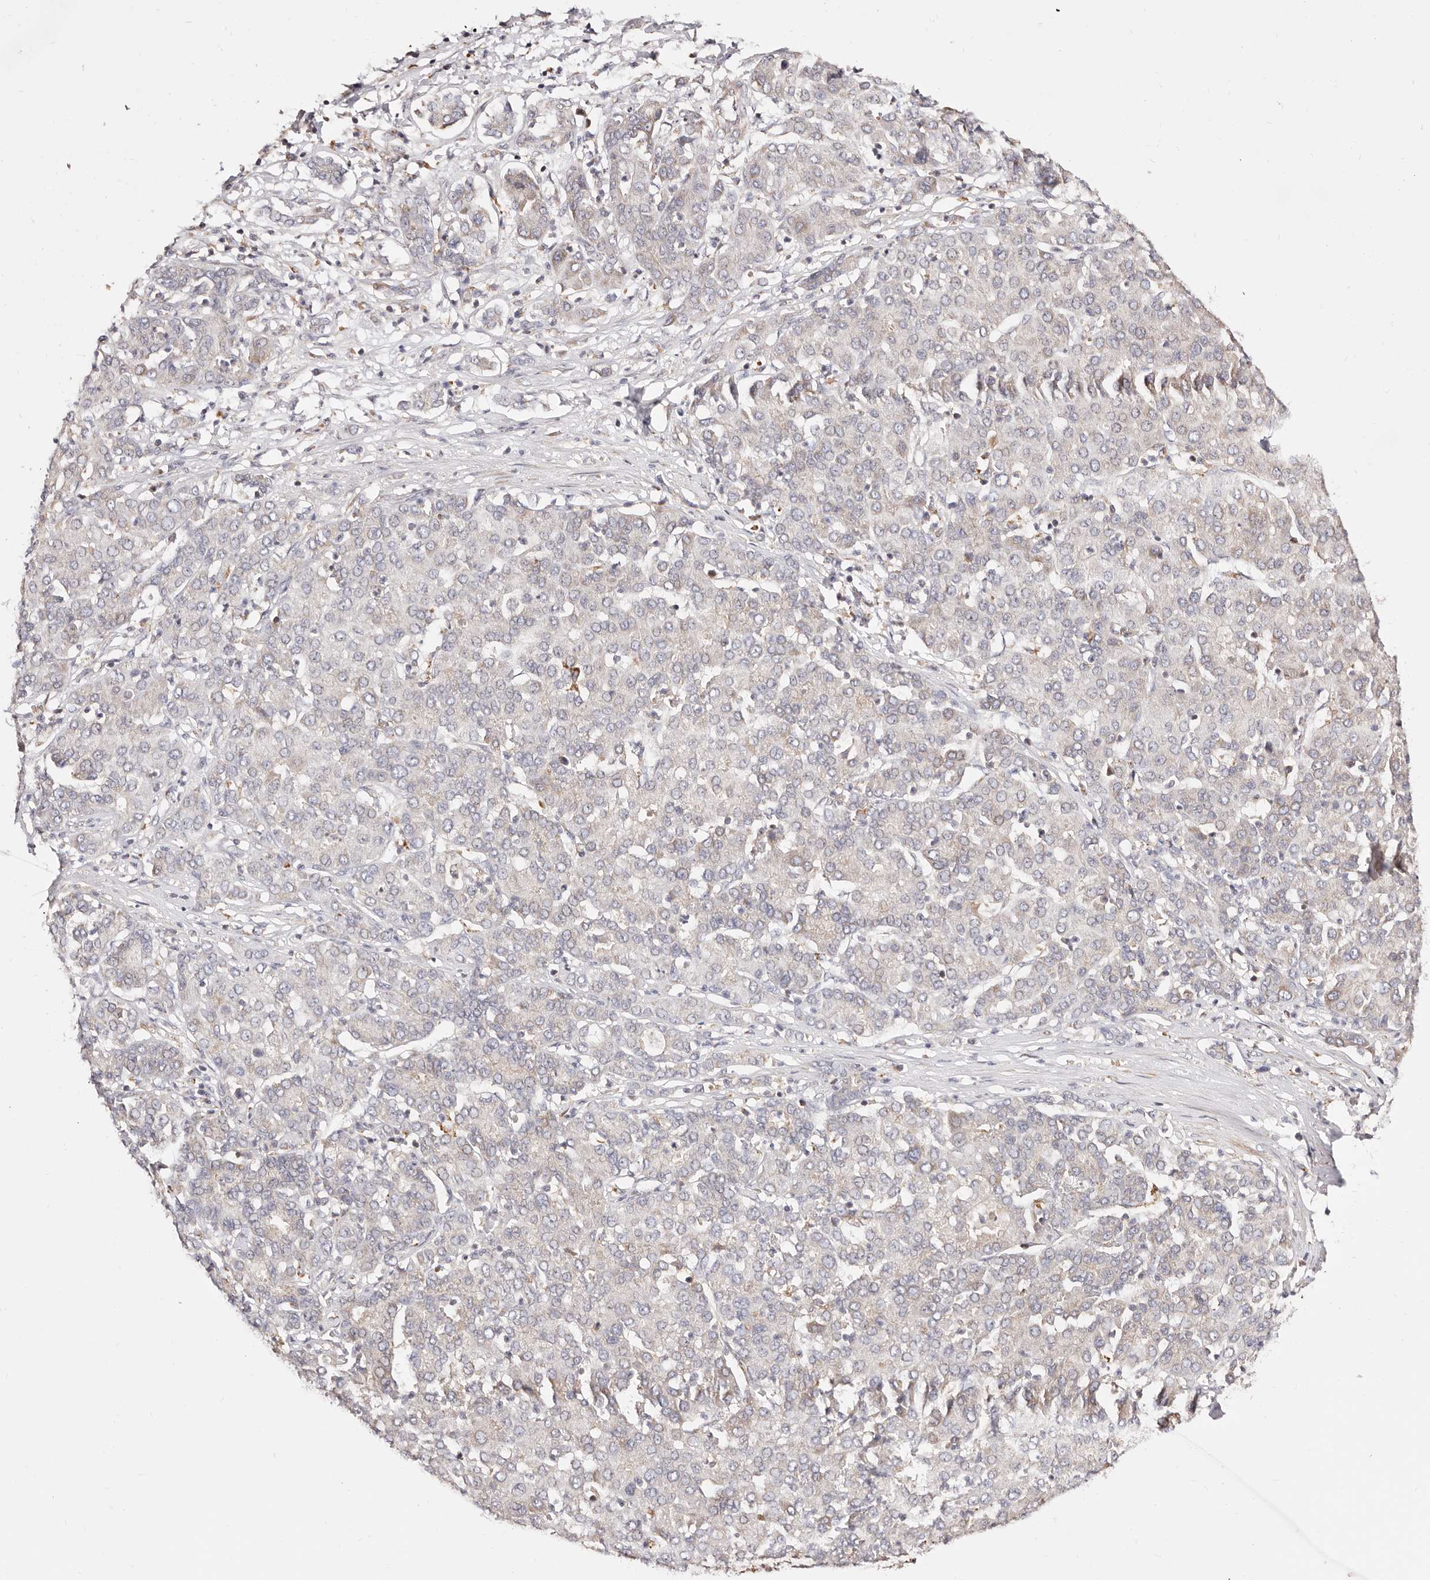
{"staining": {"intensity": "weak", "quantity": "<25%", "location": "cytoplasmic/membranous"}, "tissue": "liver cancer", "cell_type": "Tumor cells", "image_type": "cancer", "snomed": [{"axis": "morphology", "description": "Carcinoma, Hepatocellular, NOS"}, {"axis": "topography", "description": "Liver"}], "caption": "An immunohistochemistry (IHC) histopathology image of hepatocellular carcinoma (liver) is shown. There is no staining in tumor cells of hepatocellular carcinoma (liver). (Stains: DAB (3,3'-diaminobenzidine) IHC with hematoxylin counter stain, Microscopy: brightfield microscopy at high magnification).", "gene": "MAPK1", "patient": {"sex": "male", "age": 65}}